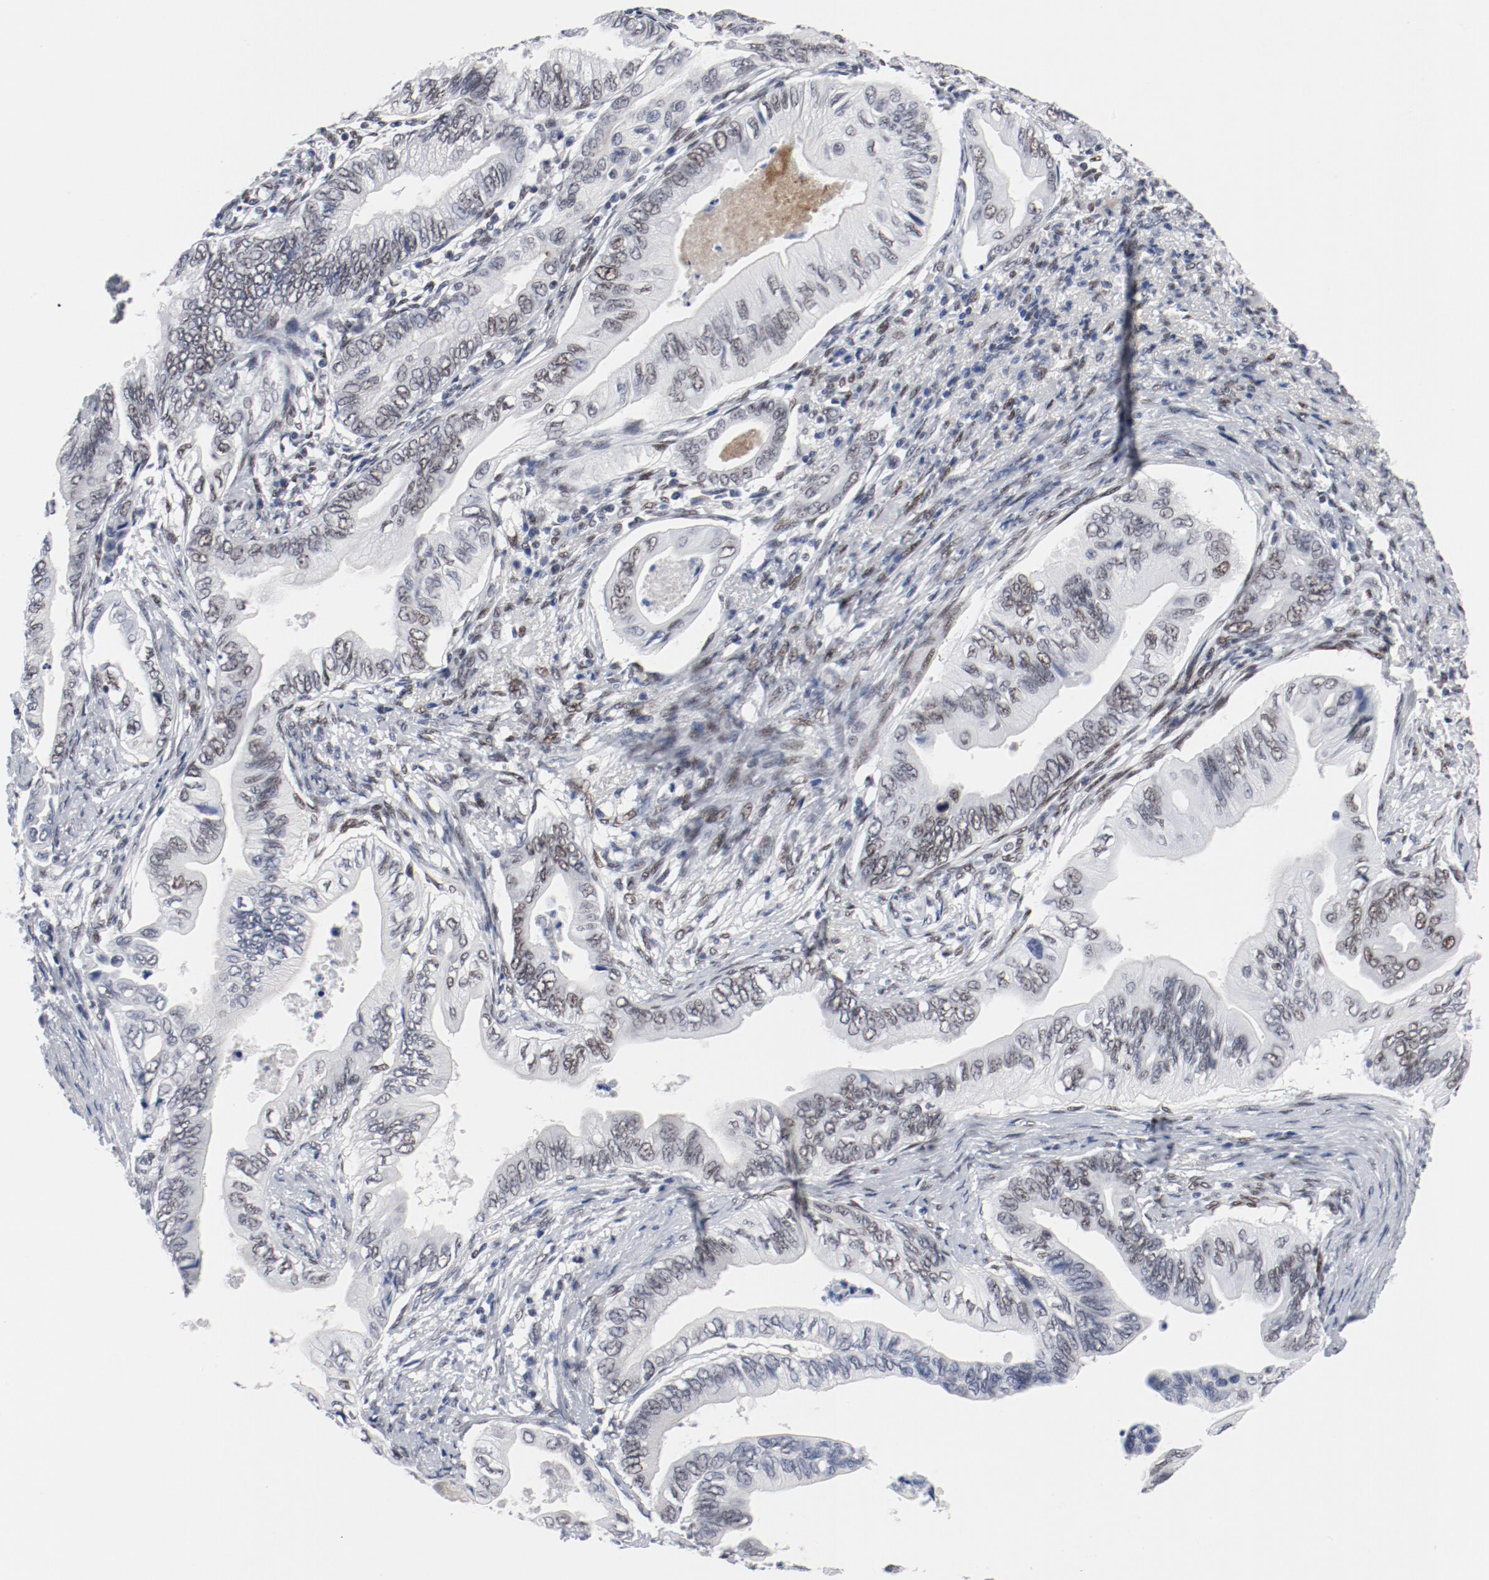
{"staining": {"intensity": "moderate", "quantity": ">75%", "location": "nuclear"}, "tissue": "pancreatic cancer", "cell_type": "Tumor cells", "image_type": "cancer", "snomed": [{"axis": "morphology", "description": "Adenocarcinoma, NOS"}, {"axis": "topography", "description": "Pancreas"}], "caption": "Tumor cells display medium levels of moderate nuclear expression in approximately >75% of cells in pancreatic adenocarcinoma.", "gene": "ARNT", "patient": {"sex": "female", "age": 66}}